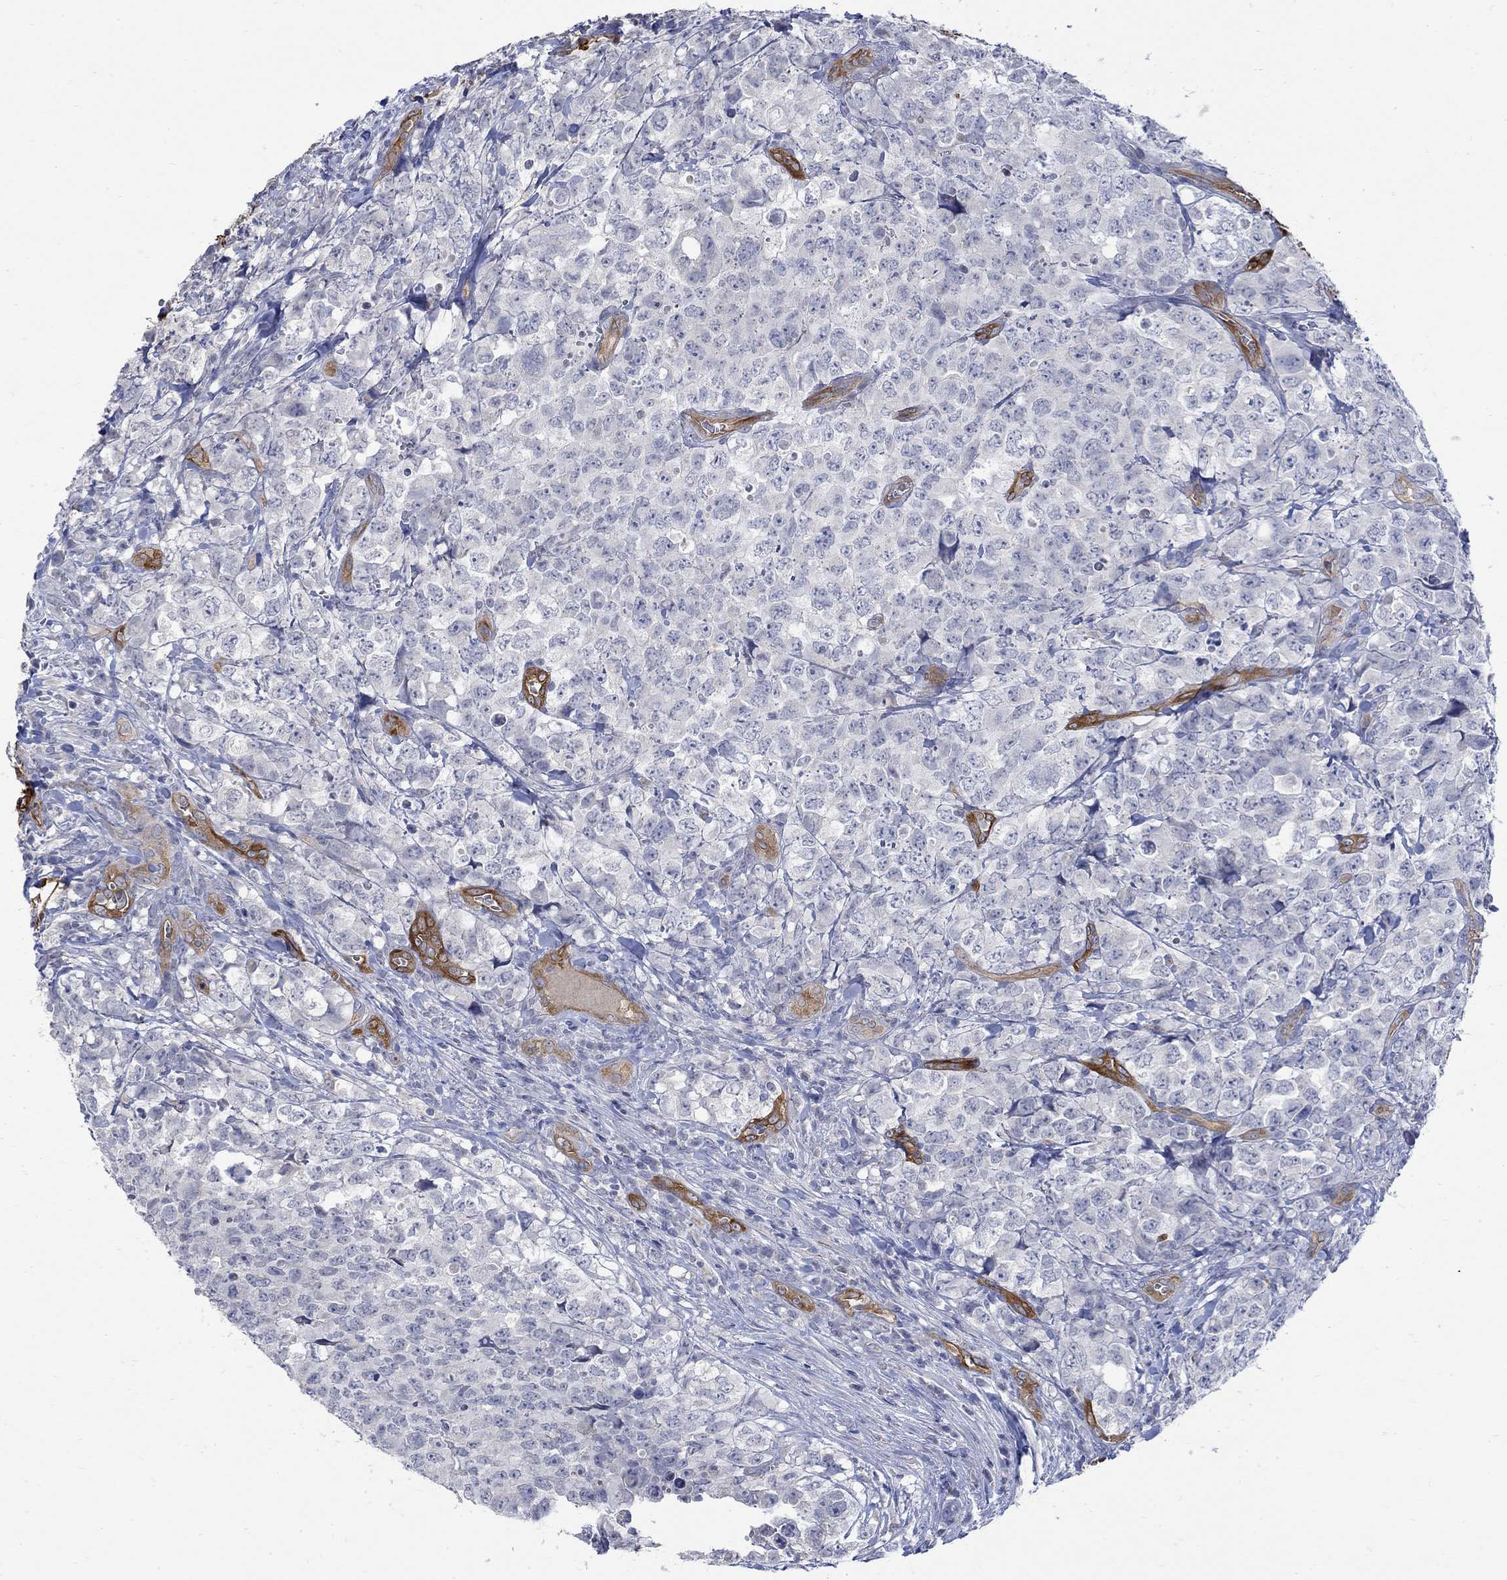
{"staining": {"intensity": "negative", "quantity": "none", "location": "none"}, "tissue": "testis cancer", "cell_type": "Tumor cells", "image_type": "cancer", "snomed": [{"axis": "morphology", "description": "Carcinoma, Embryonal, NOS"}, {"axis": "topography", "description": "Testis"}], "caption": "High power microscopy micrograph of an IHC histopathology image of embryonal carcinoma (testis), revealing no significant staining in tumor cells.", "gene": "TGM2", "patient": {"sex": "male", "age": 23}}